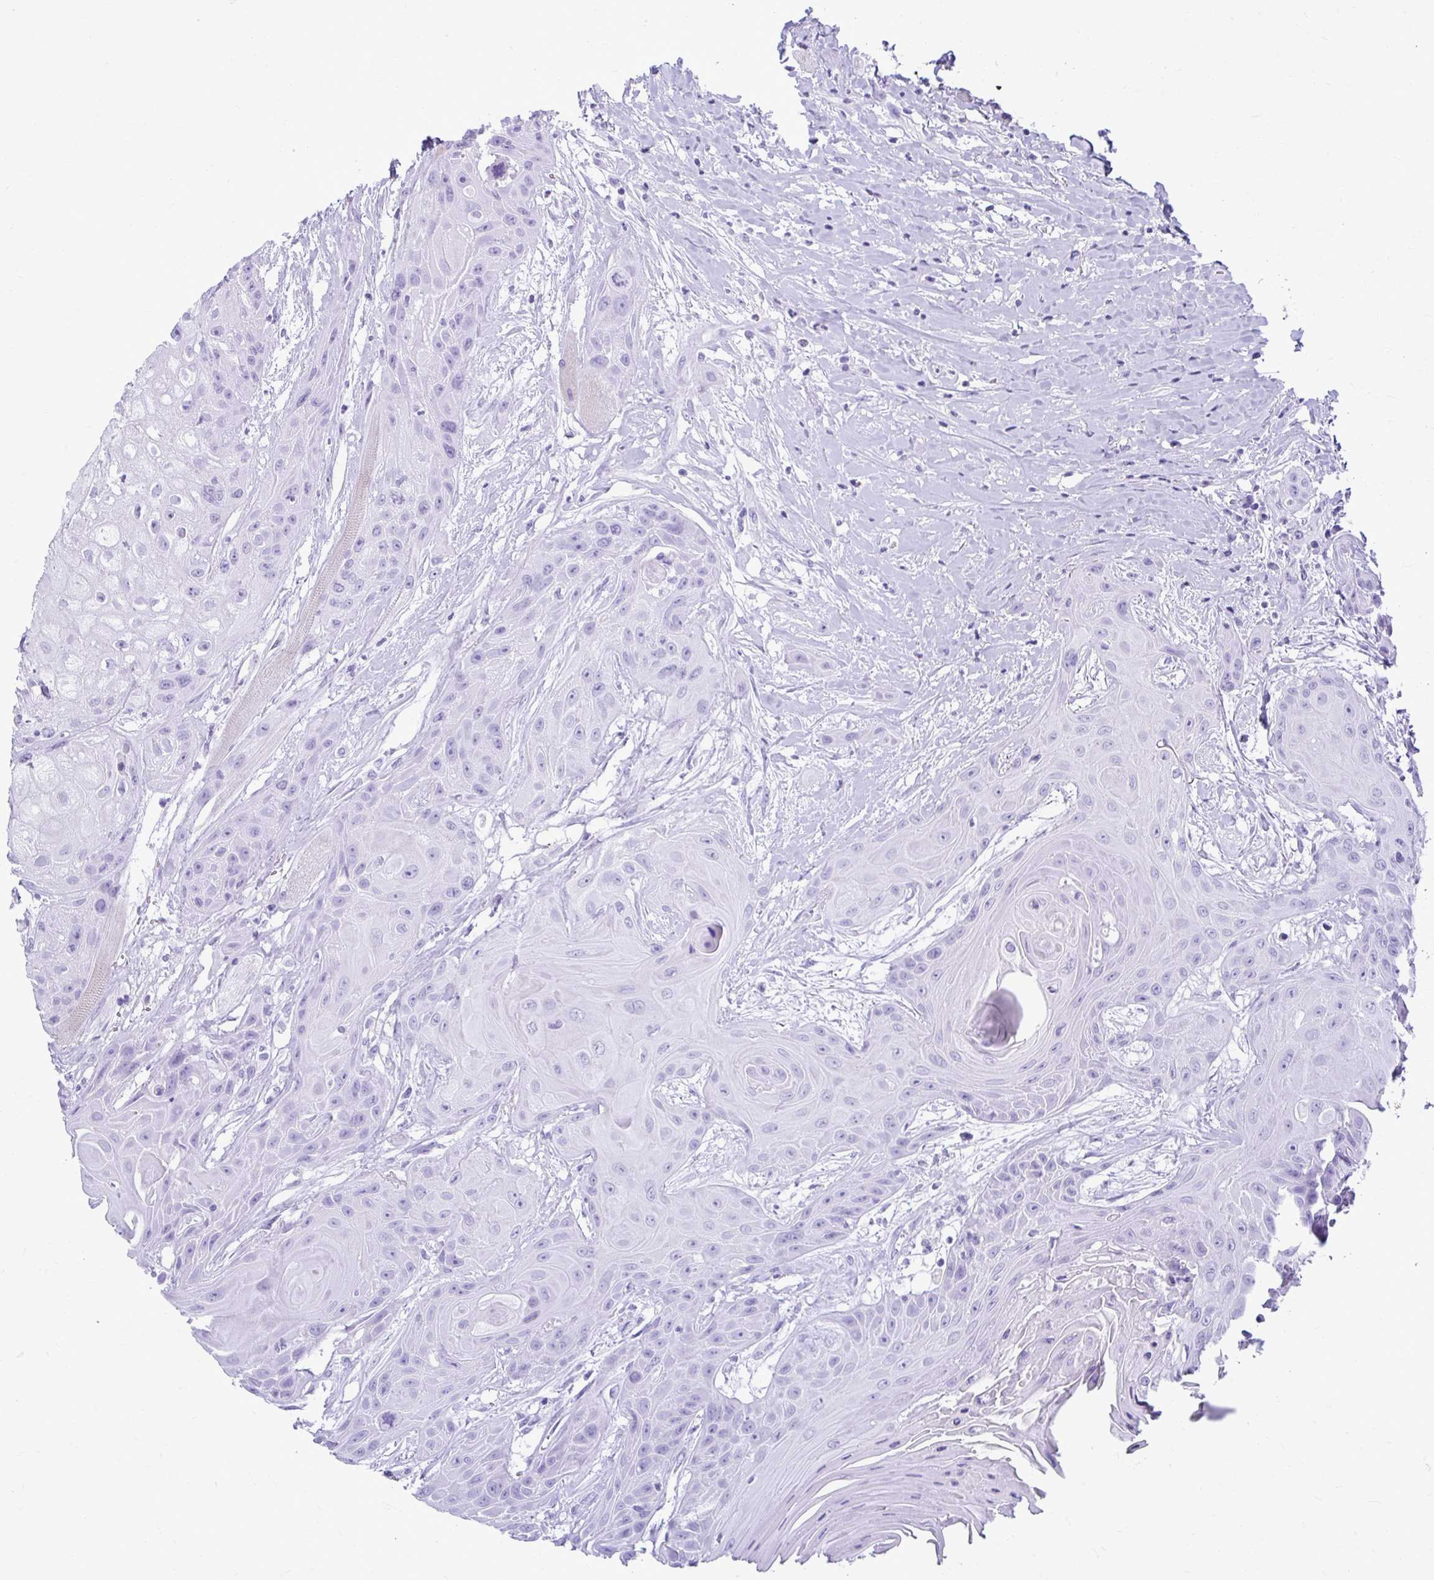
{"staining": {"intensity": "negative", "quantity": "none", "location": "none"}, "tissue": "head and neck cancer", "cell_type": "Tumor cells", "image_type": "cancer", "snomed": [{"axis": "morphology", "description": "Squamous cell carcinoma, NOS"}, {"axis": "topography", "description": "Head-Neck"}], "caption": "This is a histopathology image of immunohistochemistry staining of squamous cell carcinoma (head and neck), which shows no positivity in tumor cells.", "gene": "ATP4B", "patient": {"sex": "female", "age": 73}}